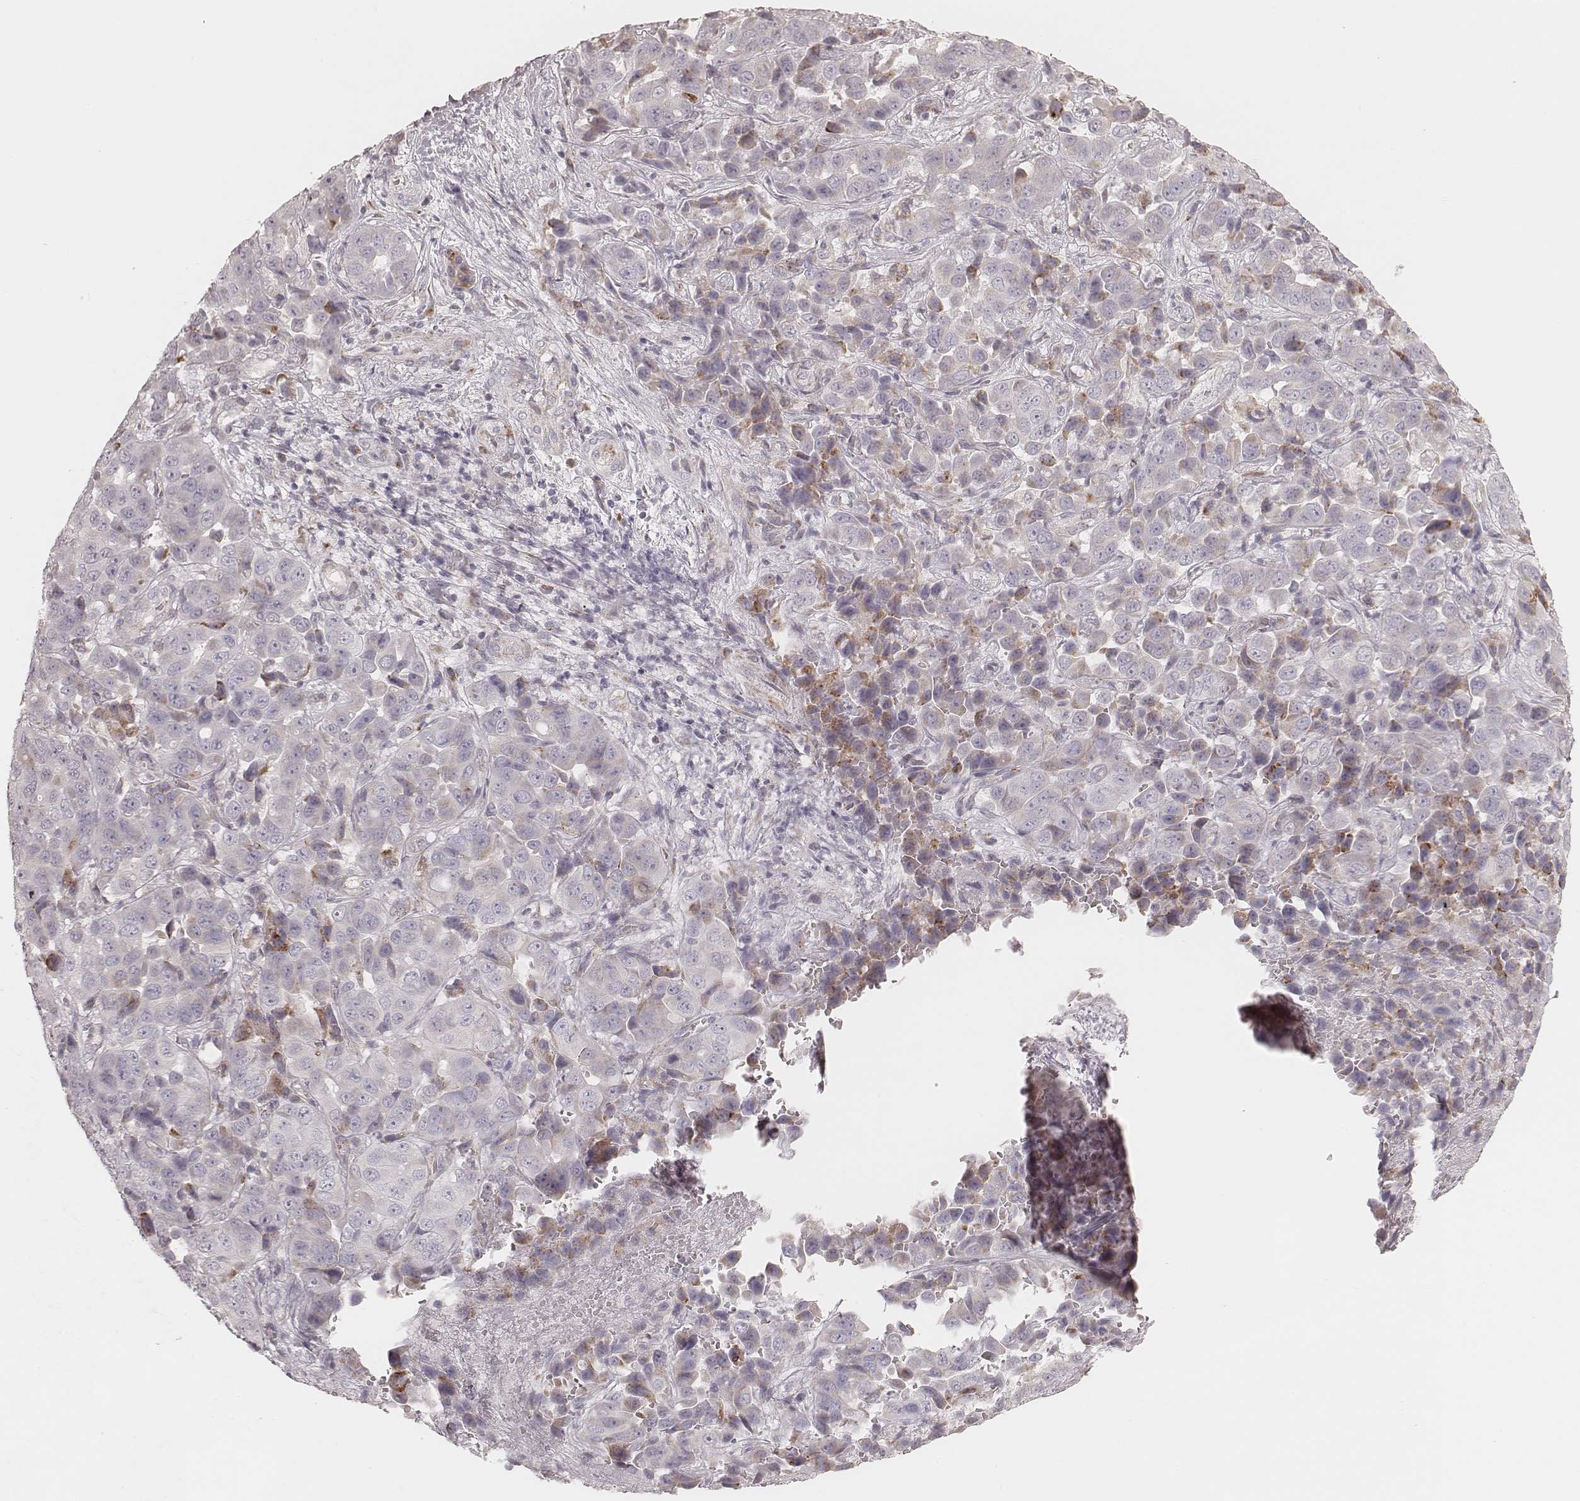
{"staining": {"intensity": "negative", "quantity": "none", "location": "none"}, "tissue": "liver cancer", "cell_type": "Tumor cells", "image_type": "cancer", "snomed": [{"axis": "morphology", "description": "Cholangiocarcinoma"}, {"axis": "topography", "description": "Liver"}], "caption": "Protein analysis of liver cholangiocarcinoma shows no significant expression in tumor cells.", "gene": "KIF5C", "patient": {"sex": "female", "age": 52}}